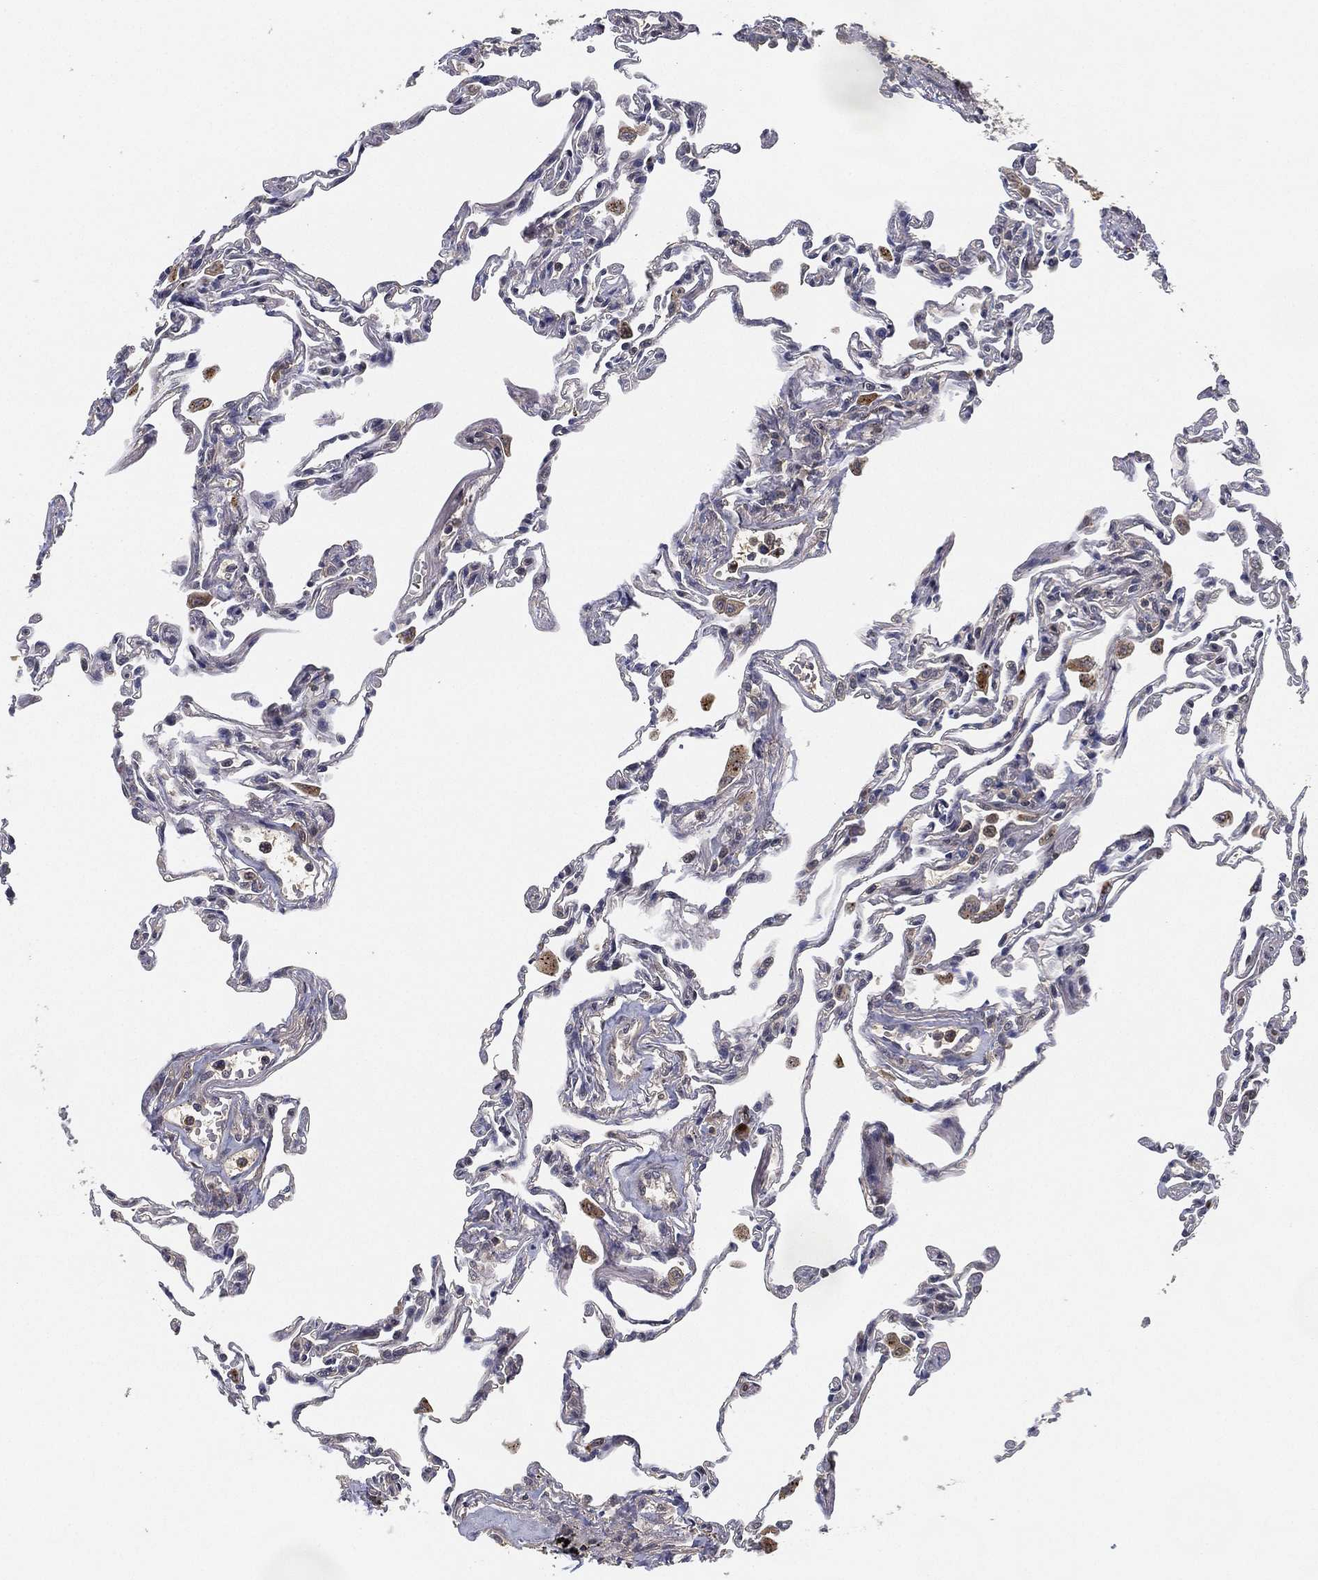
{"staining": {"intensity": "negative", "quantity": "none", "location": "none"}, "tissue": "lung", "cell_type": "Alveolar cells", "image_type": "normal", "snomed": [{"axis": "morphology", "description": "Normal tissue, NOS"}, {"axis": "topography", "description": "Lung"}], "caption": "DAB (3,3'-diaminobenzidine) immunohistochemical staining of unremarkable human lung reveals no significant staining in alveolar cells.", "gene": "CFAP251", "patient": {"sex": "female", "age": 57}}